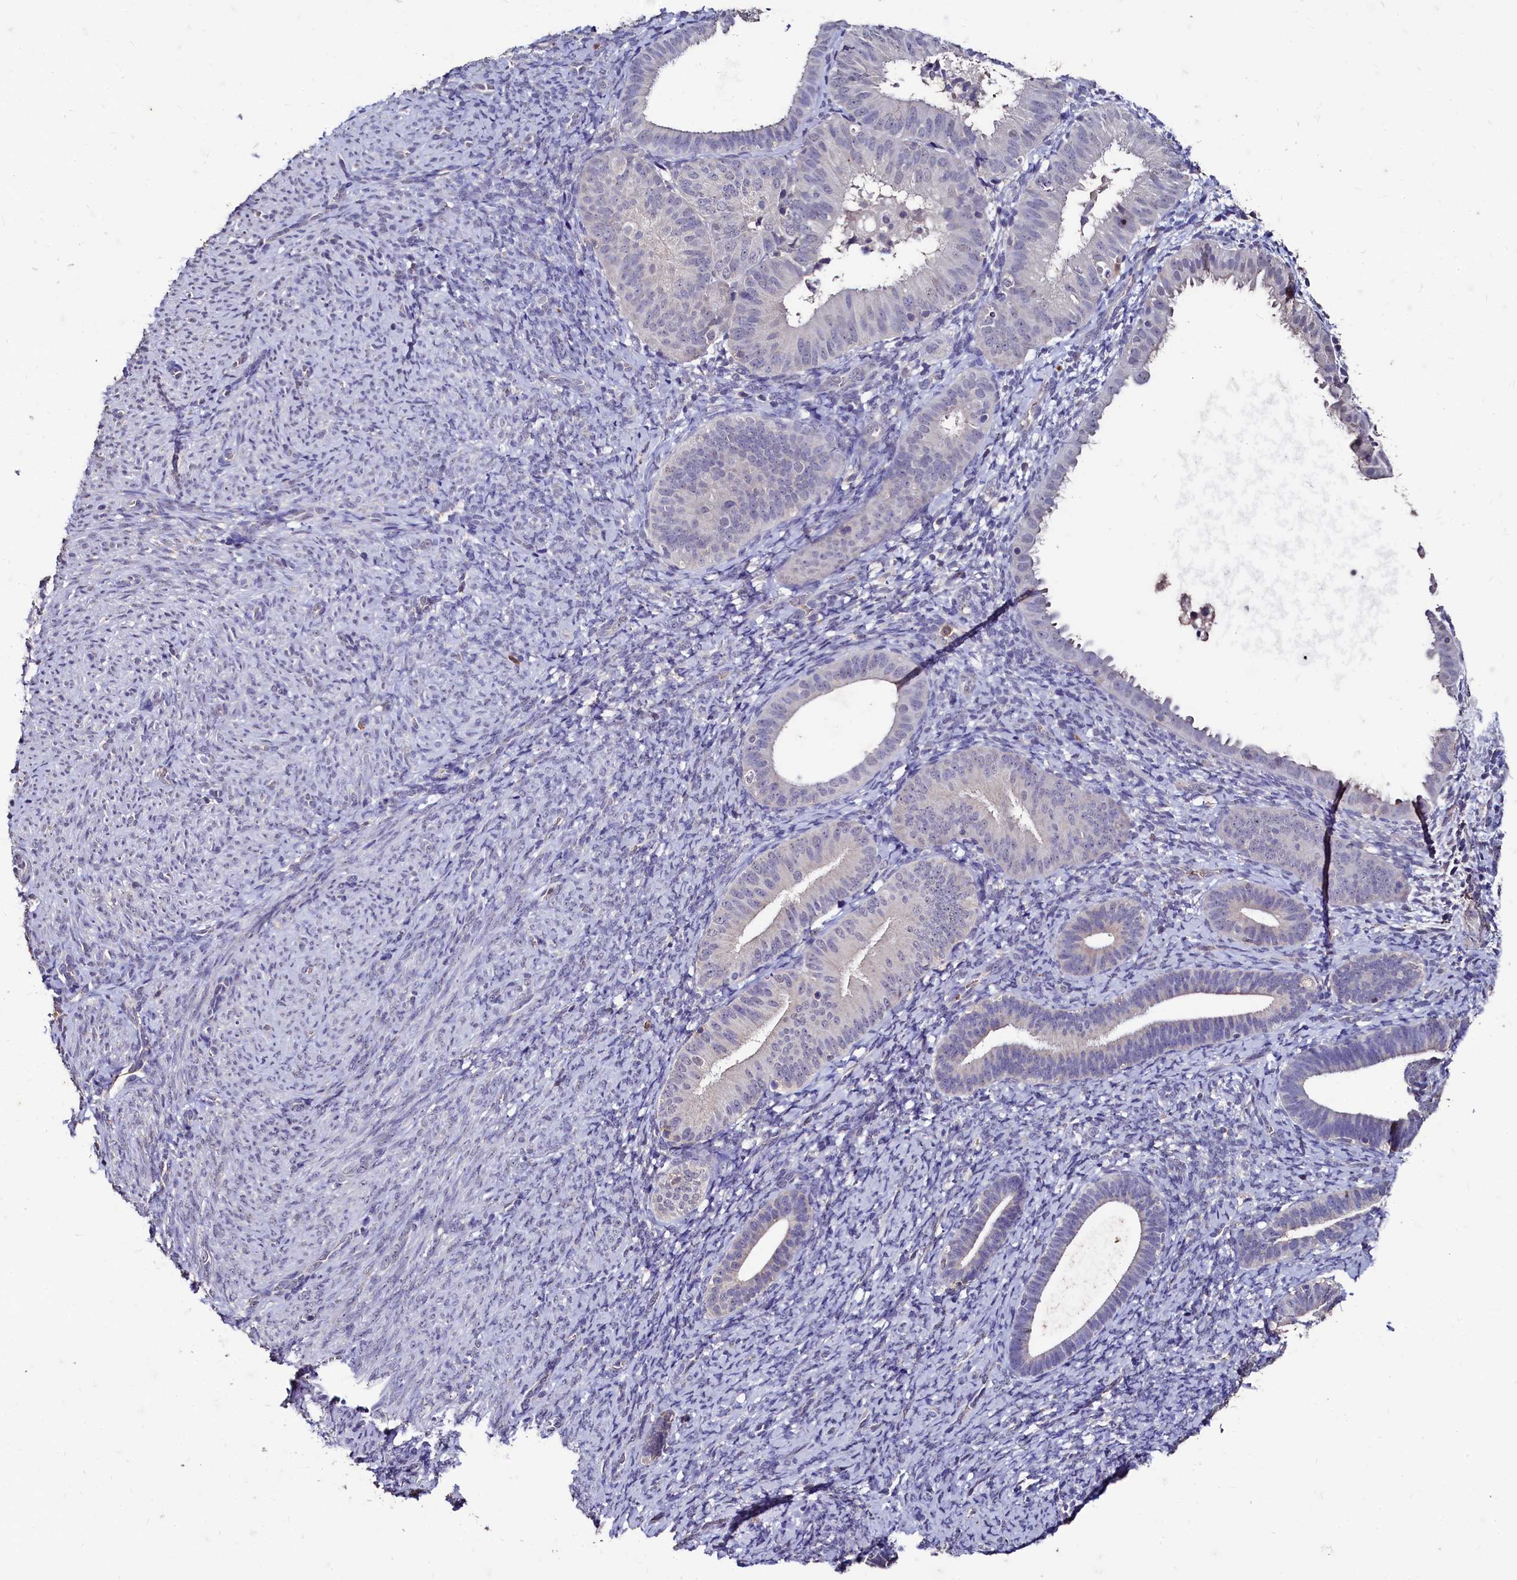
{"staining": {"intensity": "negative", "quantity": "none", "location": "none"}, "tissue": "endometrium", "cell_type": "Cells in endometrial stroma", "image_type": "normal", "snomed": [{"axis": "morphology", "description": "Normal tissue, NOS"}, {"axis": "topography", "description": "Endometrium"}], "caption": "The histopathology image reveals no staining of cells in endometrial stroma in normal endometrium.", "gene": "CSTPP1", "patient": {"sex": "female", "age": 65}}